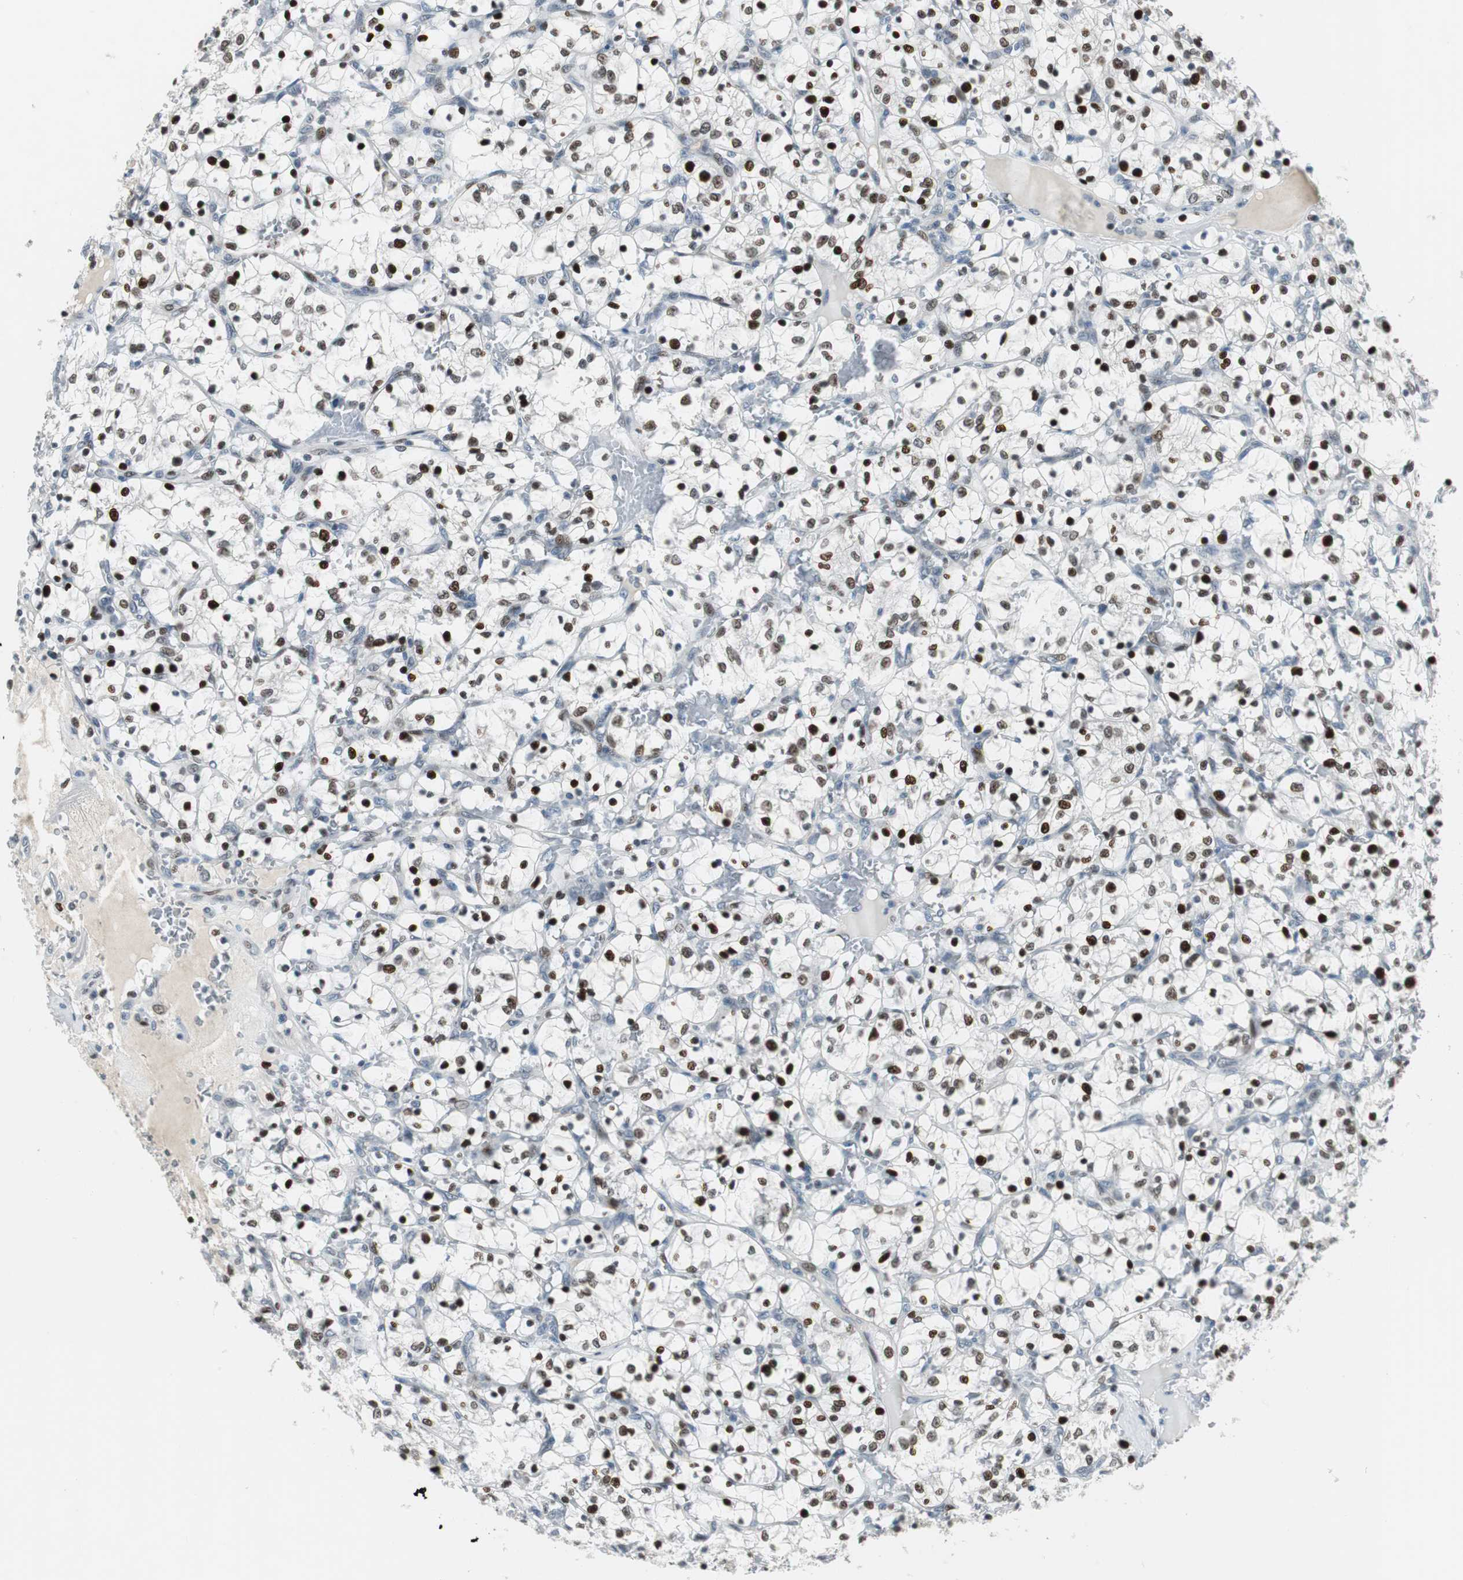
{"staining": {"intensity": "strong", "quantity": ">75%", "location": "nuclear"}, "tissue": "renal cancer", "cell_type": "Tumor cells", "image_type": "cancer", "snomed": [{"axis": "morphology", "description": "Adenocarcinoma, NOS"}, {"axis": "topography", "description": "Kidney"}], "caption": "A photomicrograph of renal cancer stained for a protein reveals strong nuclear brown staining in tumor cells.", "gene": "AJUBA", "patient": {"sex": "female", "age": 69}}